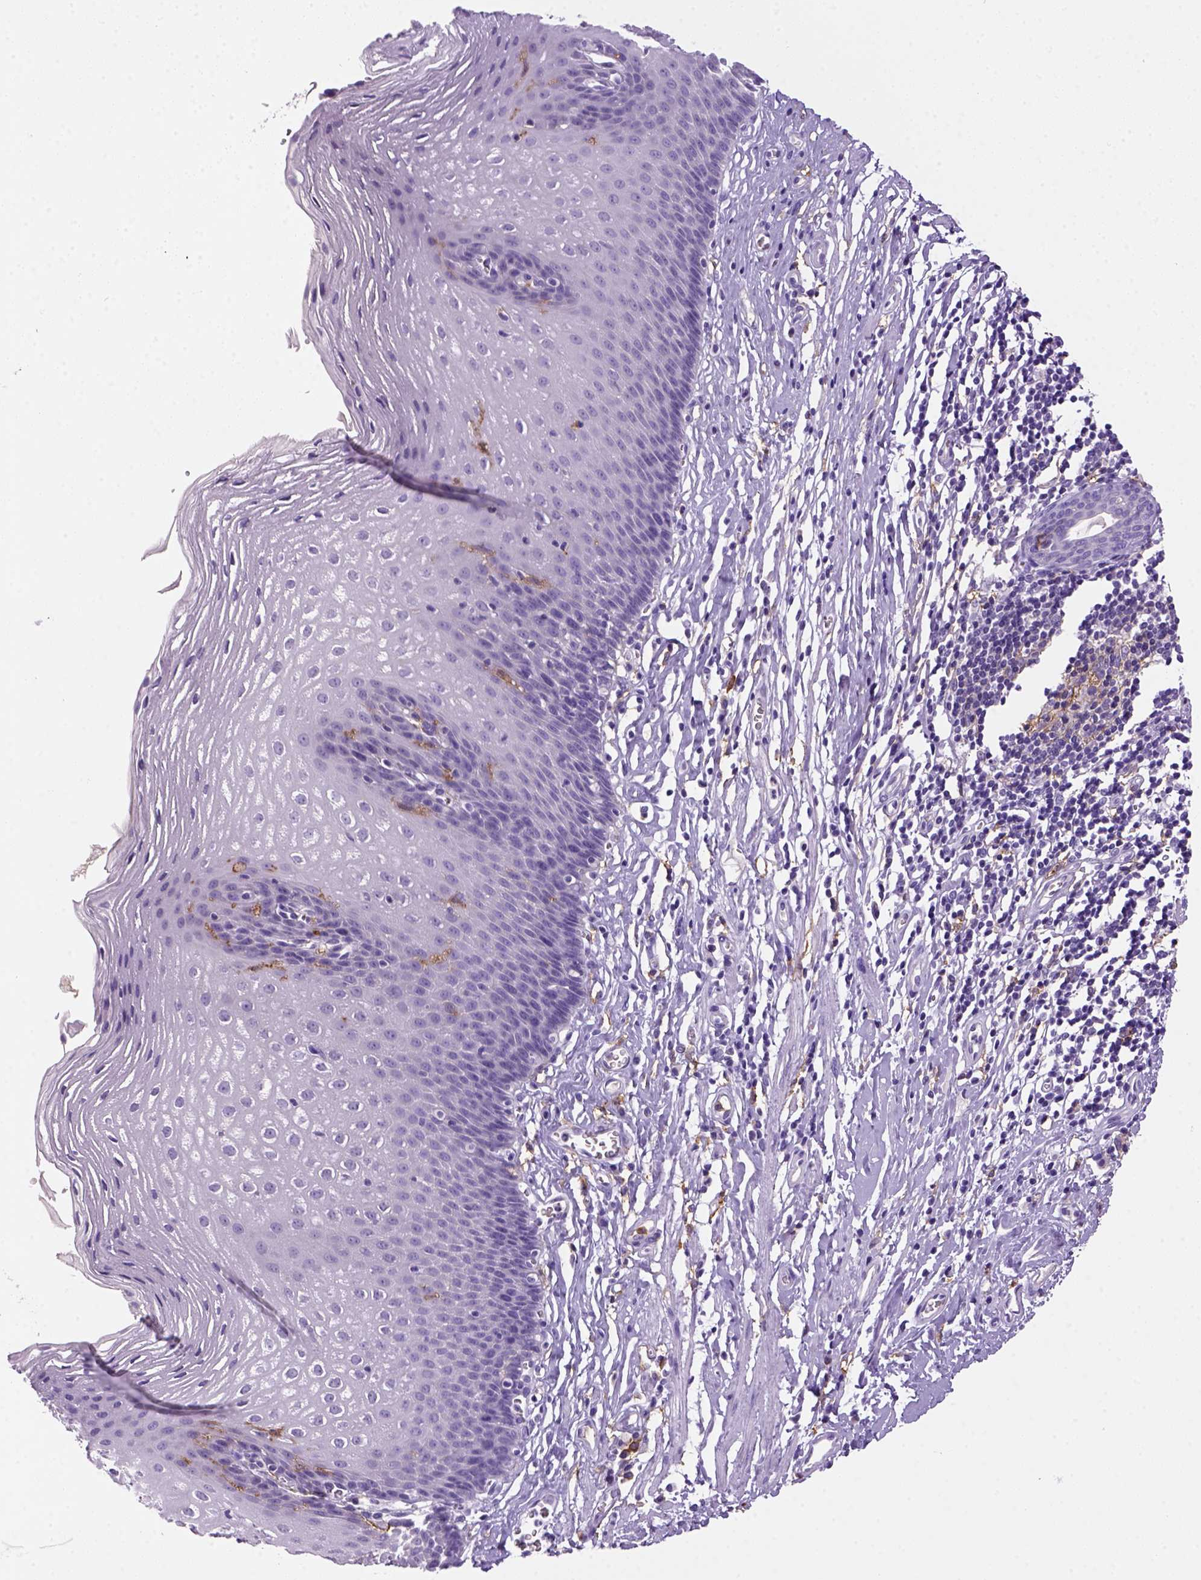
{"staining": {"intensity": "negative", "quantity": "none", "location": "none"}, "tissue": "esophagus", "cell_type": "Squamous epithelial cells", "image_type": "normal", "snomed": [{"axis": "morphology", "description": "Normal tissue, NOS"}, {"axis": "topography", "description": "Esophagus"}], "caption": "Immunohistochemical staining of unremarkable human esophagus exhibits no significant staining in squamous epithelial cells. (DAB (3,3'-diaminobenzidine) immunohistochemistry (IHC) visualized using brightfield microscopy, high magnification).", "gene": "CD14", "patient": {"sex": "male", "age": 72}}